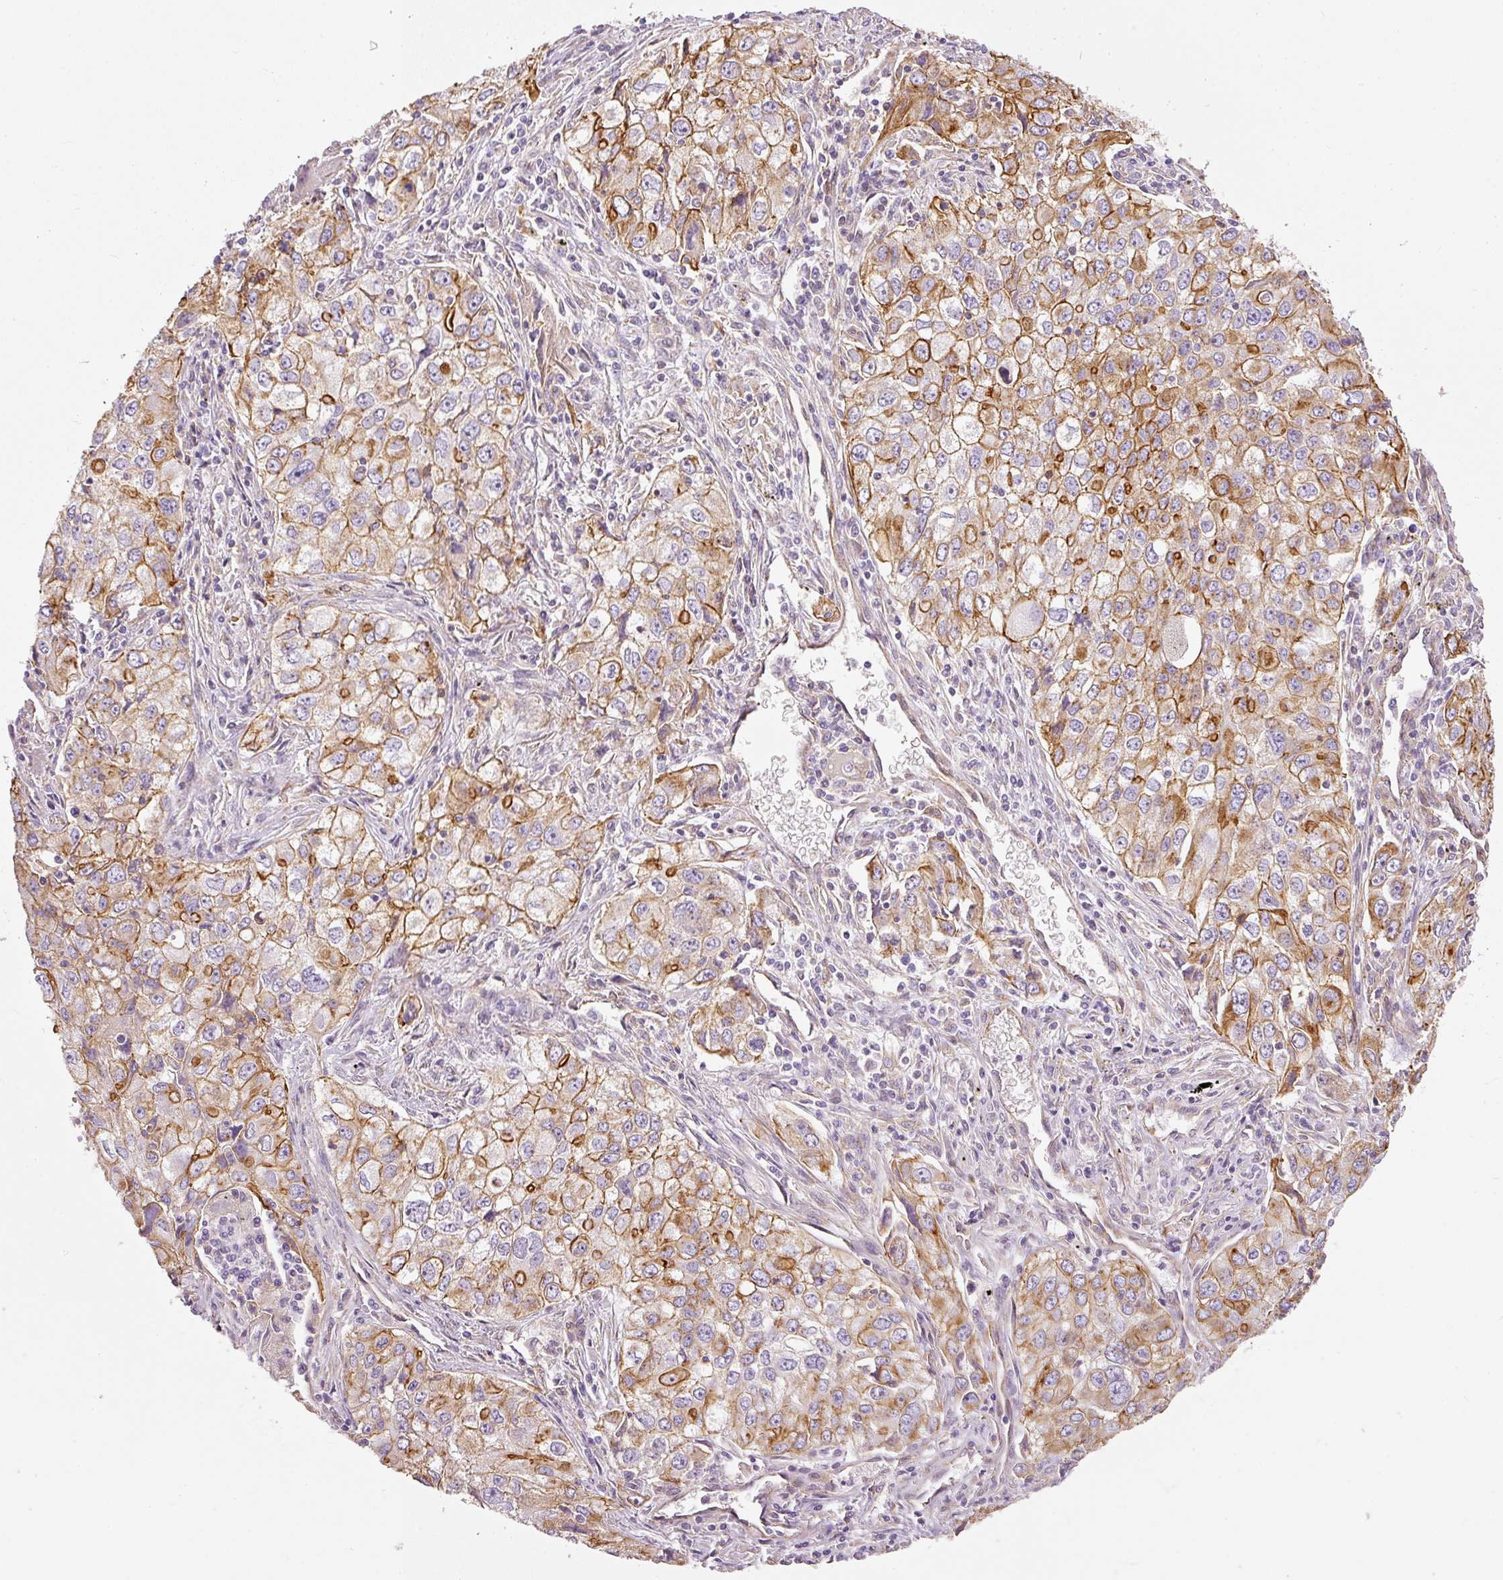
{"staining": {"intensity": "moderate", "quantity": ">75%", "location": "cytoplasmic/membranous"}, "tissue": "lung cancer", "cell_type": "Tumor cells", "image_type": "cancer", "snomed": [{"axis": "morphology", "description": "Adenocarcinoma, NOS"}, {"axis": "morphology", "description": "Adenocarcinoma, metastatic, NOS"}, {"axis": "topography", "description": "Lymph node"}, {"axis": "topography", "description": "Lung"}], "caption": "Immunohistochemical staining of lung cancer displays moderate cytoplasmic/membranous protein expression in about >75% of tumor cells.", "gene": "OSR2", "patient": {"sex": "female", "age": 42}}